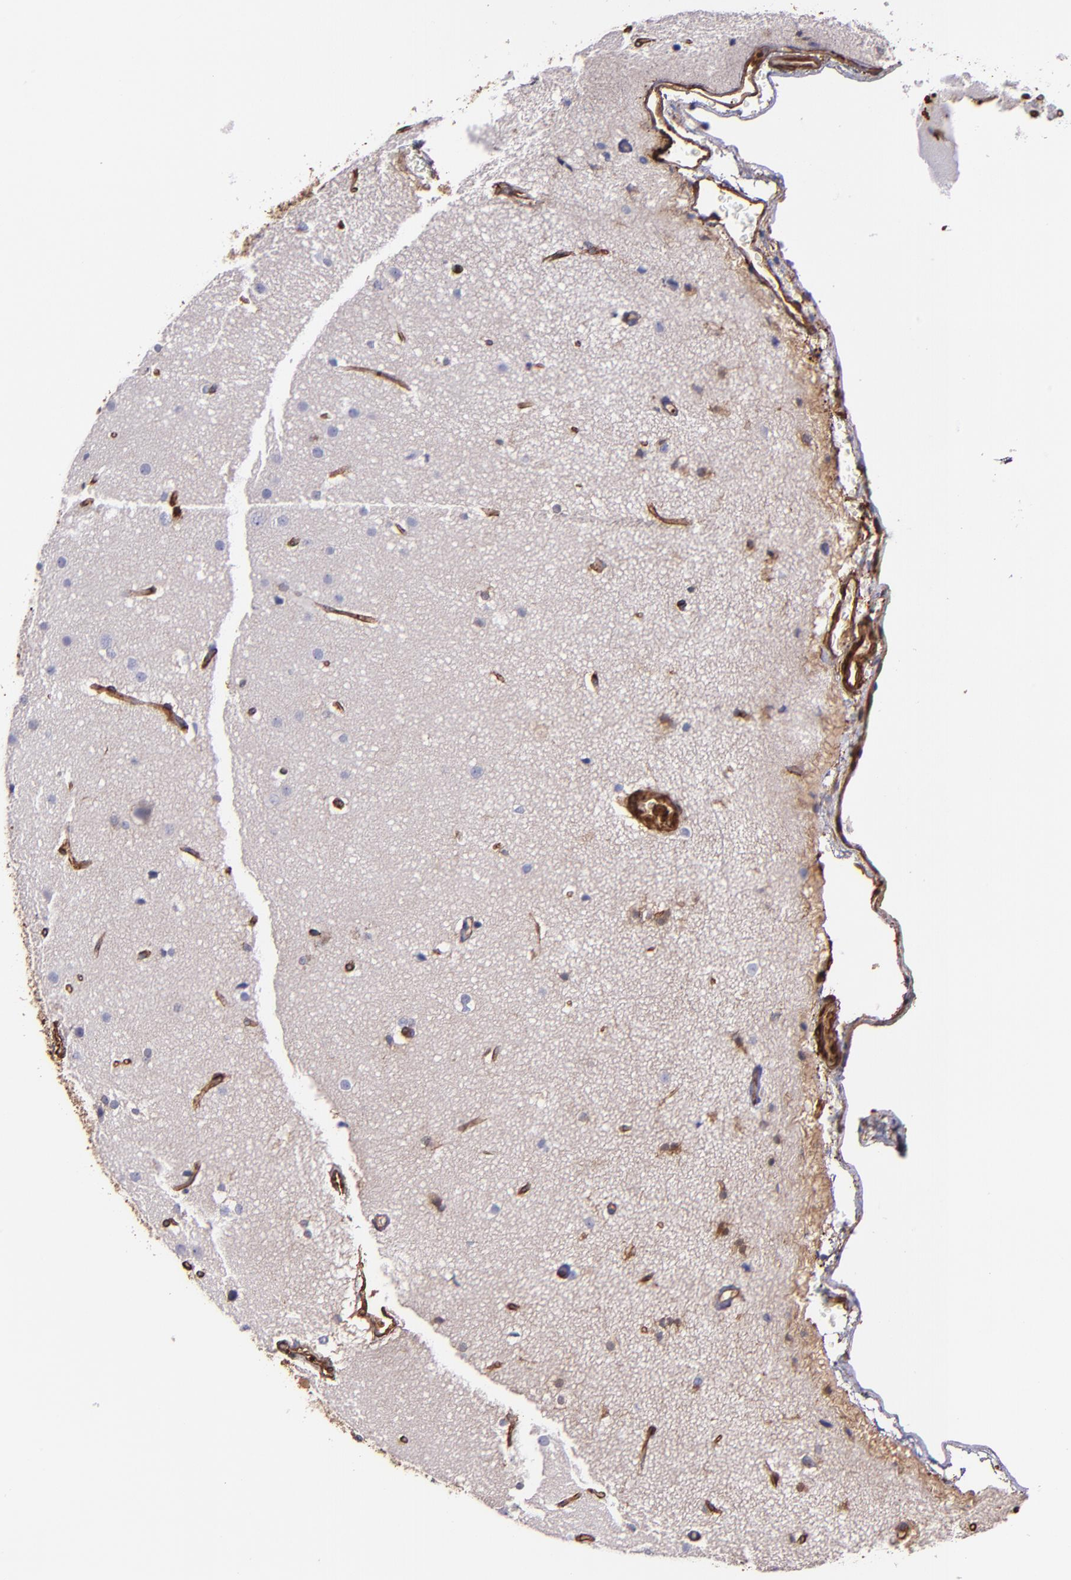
{"staining": {"intensity": "negative", "quantity": "none", "location": "none"}, "tissue": "glioma", "cell_type": "Tumor cells", "image_type": "cancer", "snomed": [{"axis": "morphology", "description": "Glioma, malignant, Low grade"}, {"axis": "topography", "description": "Cerebral cortex"}], "caption": "This is an immunohistochemistry histopathology image of human glioma. There is no staining in tumor cells.", "gene": "VCL", "patient": {"sex": "female", "age": 47}}